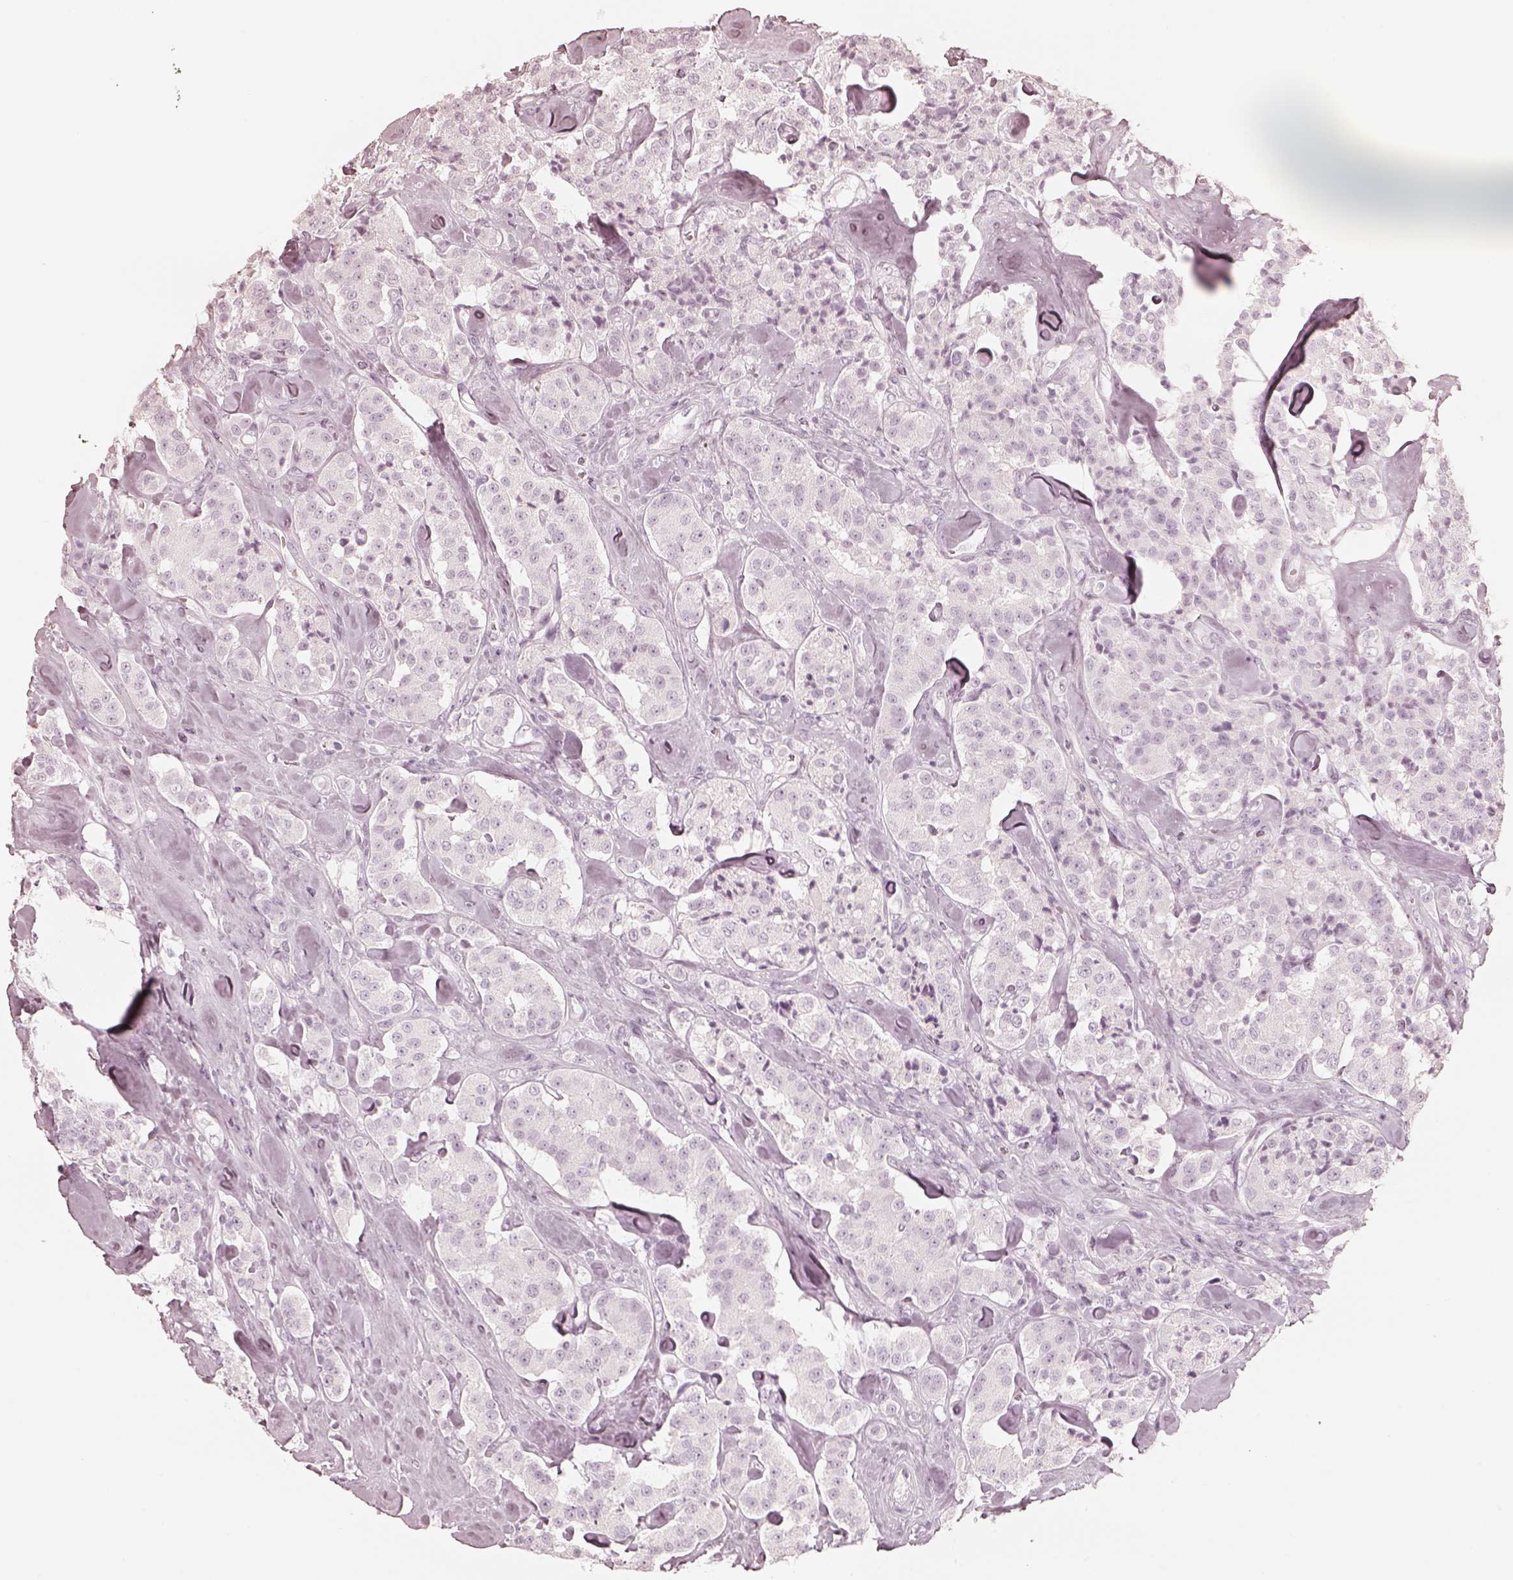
{"staining": {"intensity": "negative", "quantity": "none", "location": "none"}, "tissue": "carcinoid", "cell_type": "Tumor cells", "image_type": "cancer", "snomed": [{"axis": "morphology", "description": "Carcinoid, malignant, NOS"}, {"axis": "topography", "description": "Pancreas"}], "caption": "Tumor cells are negative for protein expression in human carcinoid.", "gene": "KRT82", "patient": {"sex": "male", "age": 41}}